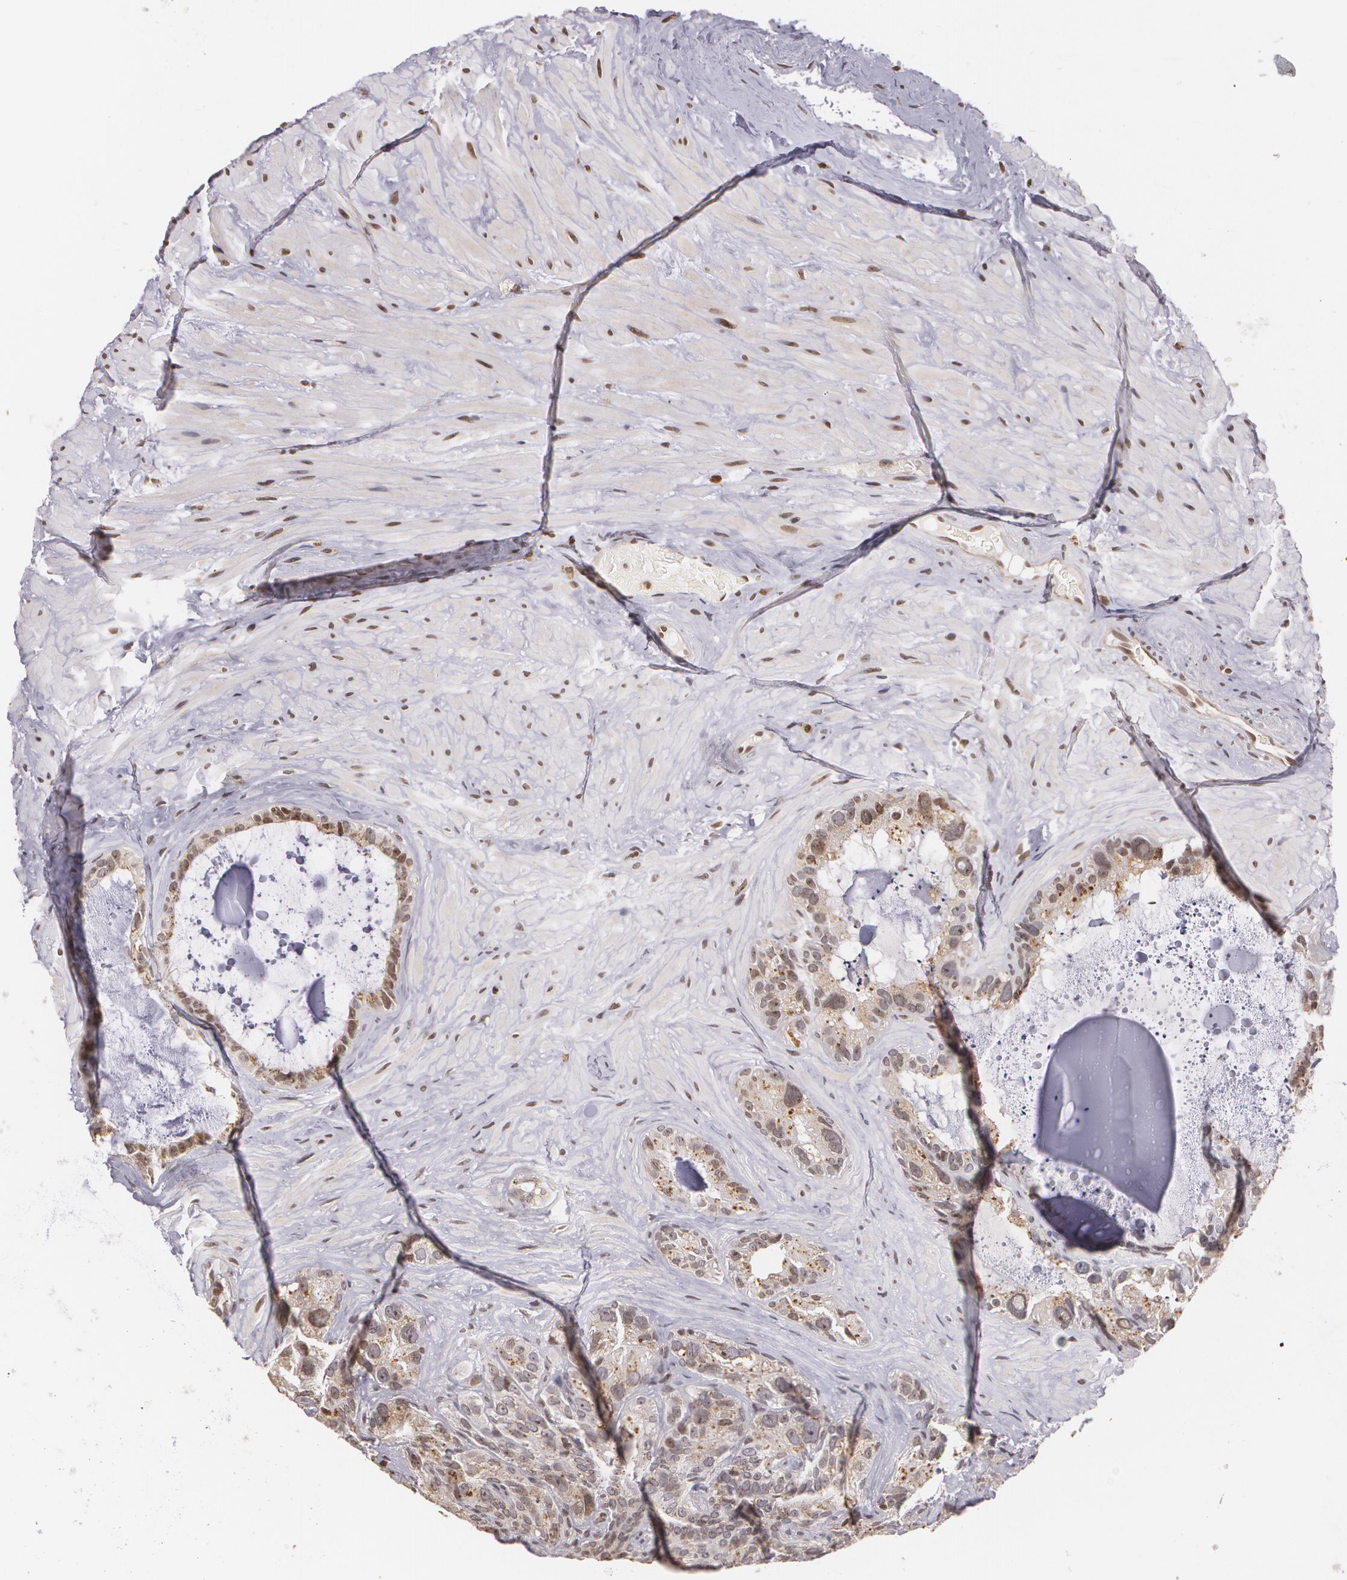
{"staining": {"intensity": "moderate", "quantity": "25%-75%", "location": "cytoplasmic/membranous,nuclear"}, "tissue": "seminal vesicle", "cell_type": "Glandular cells", "image_type": "normal", "snomed": [{"axis": "morphology", "description": "Normal tissue, NOS"}, {"axis": "topography", "description": "Seminal veicle"}], "caption": "DAB immunohistochemical staining of benign seminal vesicle reveals moderate cytoplasmic/membranous,nuclear protein positivity in approximately 25%-75% of glandular cells.", "gene": "VAV3", "patient": {"sex": "male", "age": 63}}